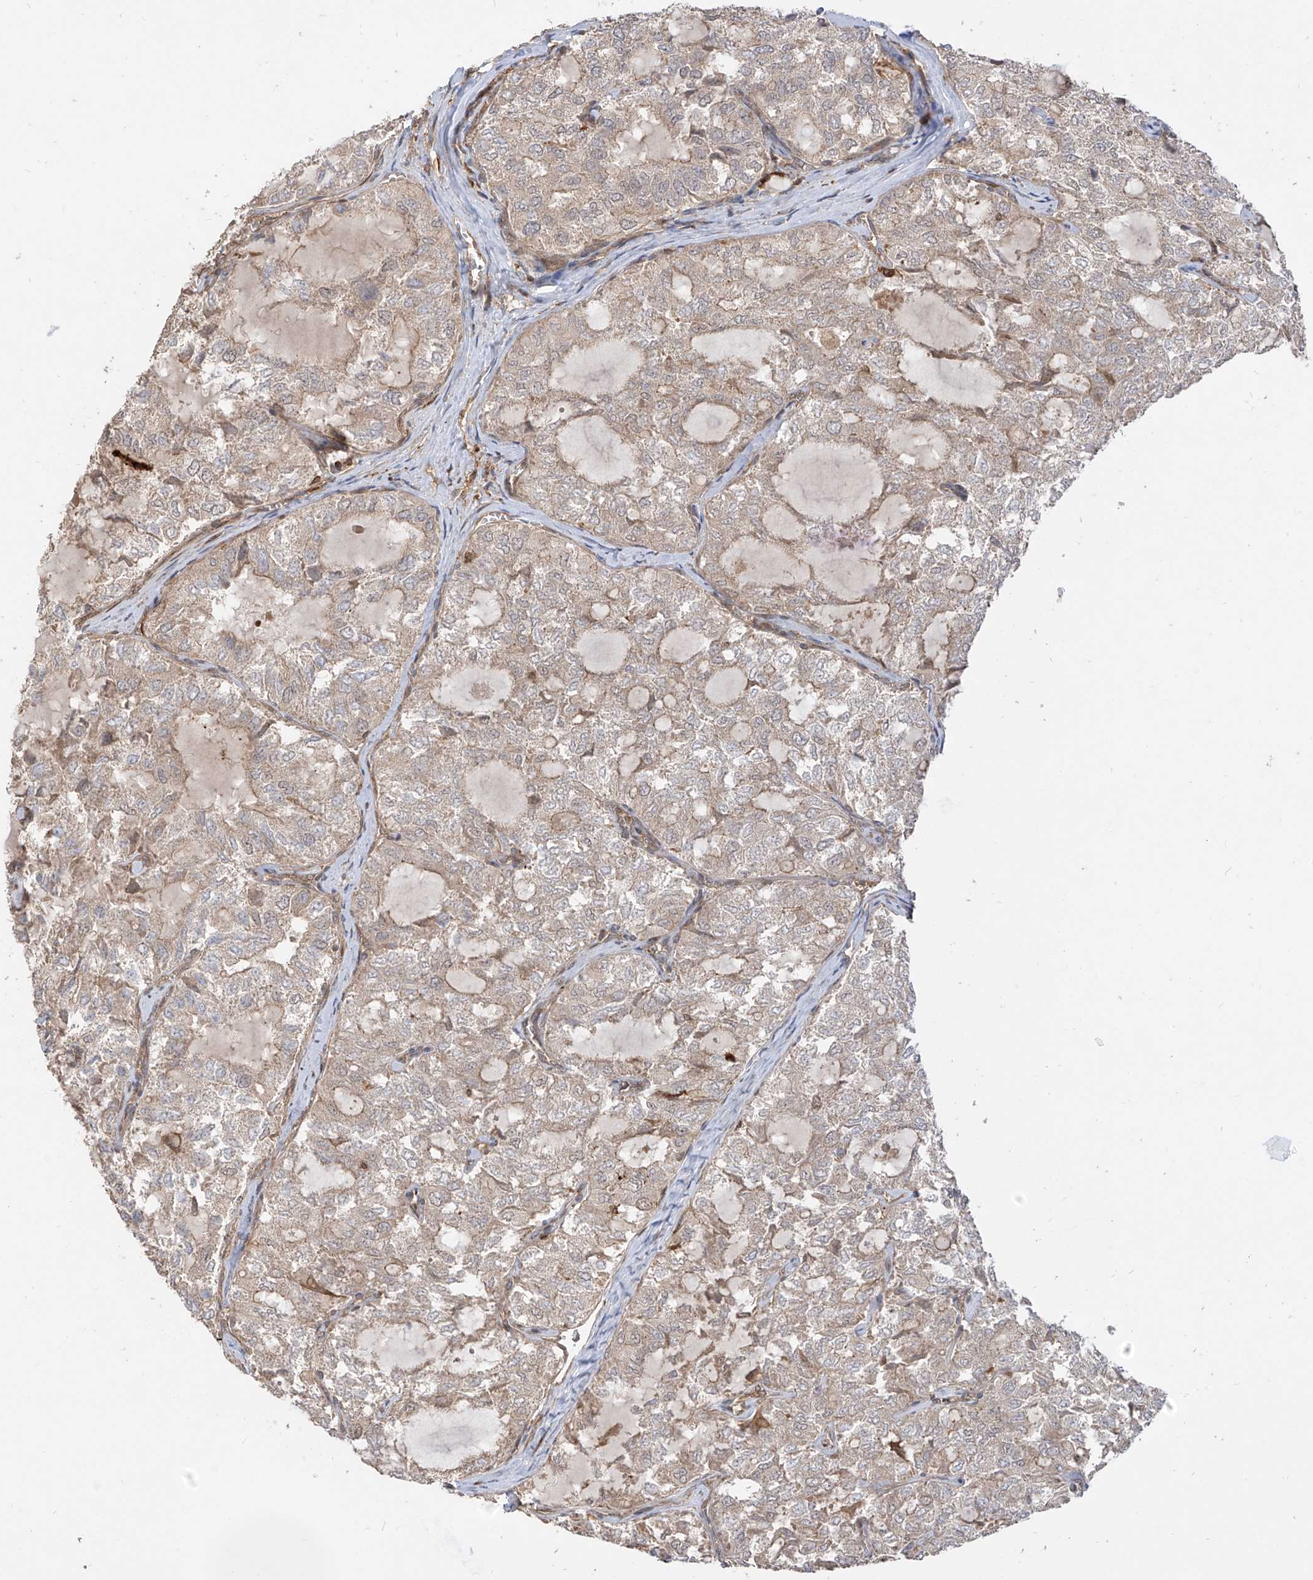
{"staining": {"intensity": "weak", "quantity": "25%-75%", "location": "cytoplasmic/membranous"}, "tissue": "thyroid cancer", "cell_type": "Tumor cells", "image_type": "cancer", "snomed": [{"axis": "morphology", "description": "Follicular adenoma carcinoma, NOS"}, {"axis": "topography", "description": "Thyroid gland"}], "caption": "Immunohistochemistry of human thyroid follicular adenoma carcinoma demonstrates low levels of weak cytoplasmic/membranous staining in approximately 25%-75% of tumor cells.", "gene": "ATAD2B", "patient": {"sex": "male", "age": 75}}